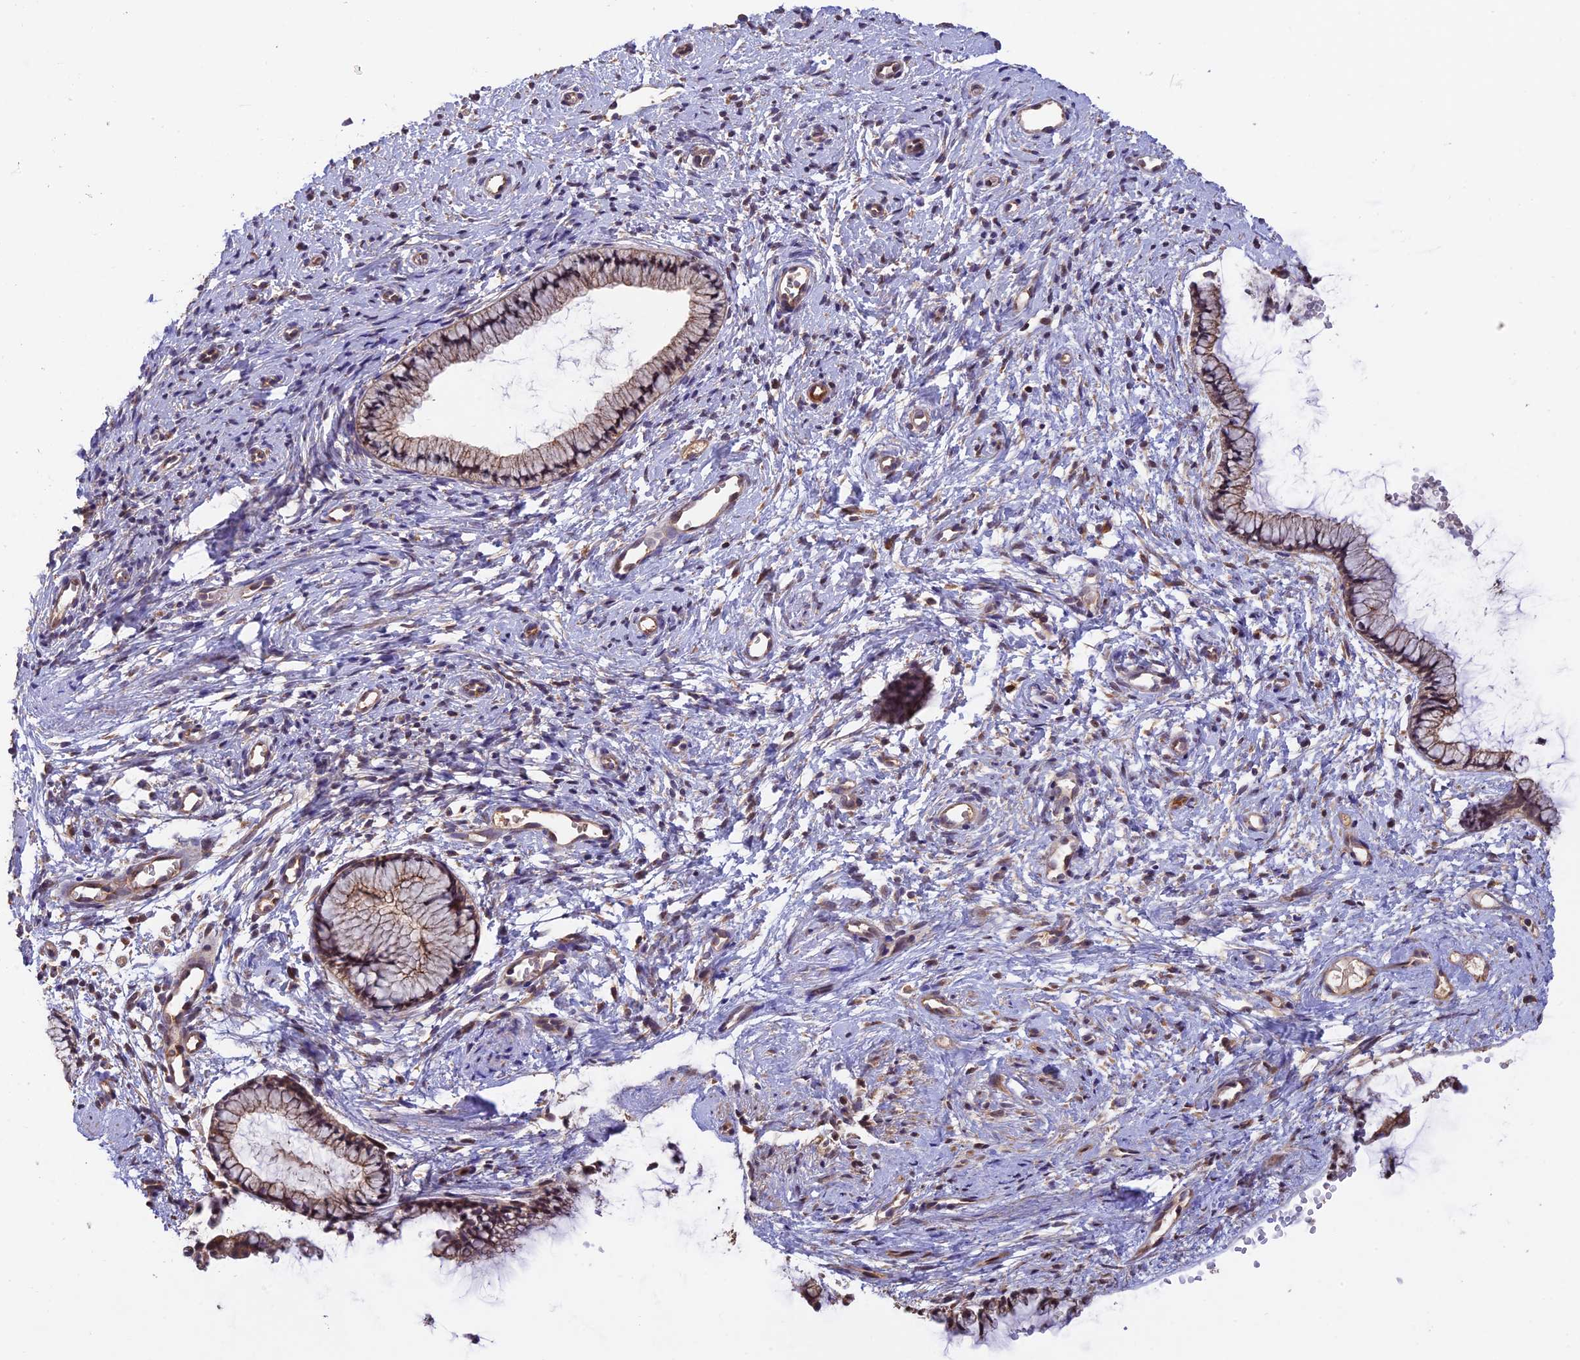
{"staining": {"intensity": "strong", "quantity": ">75%", "location": "cytoplasmic/membranous,nuclear"}, "tissue": "cervix", "cell_type": "Glandular cells", "image_type": "normal", "snomed": [{"axis": "morphology", "description": "Normal tissue, NOS"}, {"axis": "topography", "description": "Cervix"}], "caption": "Immunohistochemistry of benign human cervix demonstrates high levels of strong cytoplasmic/membranous,nuclear staining in about >75% of glandular cells.", "gene": "MNS1", "patient": {"sex": "female", "age": 57}}